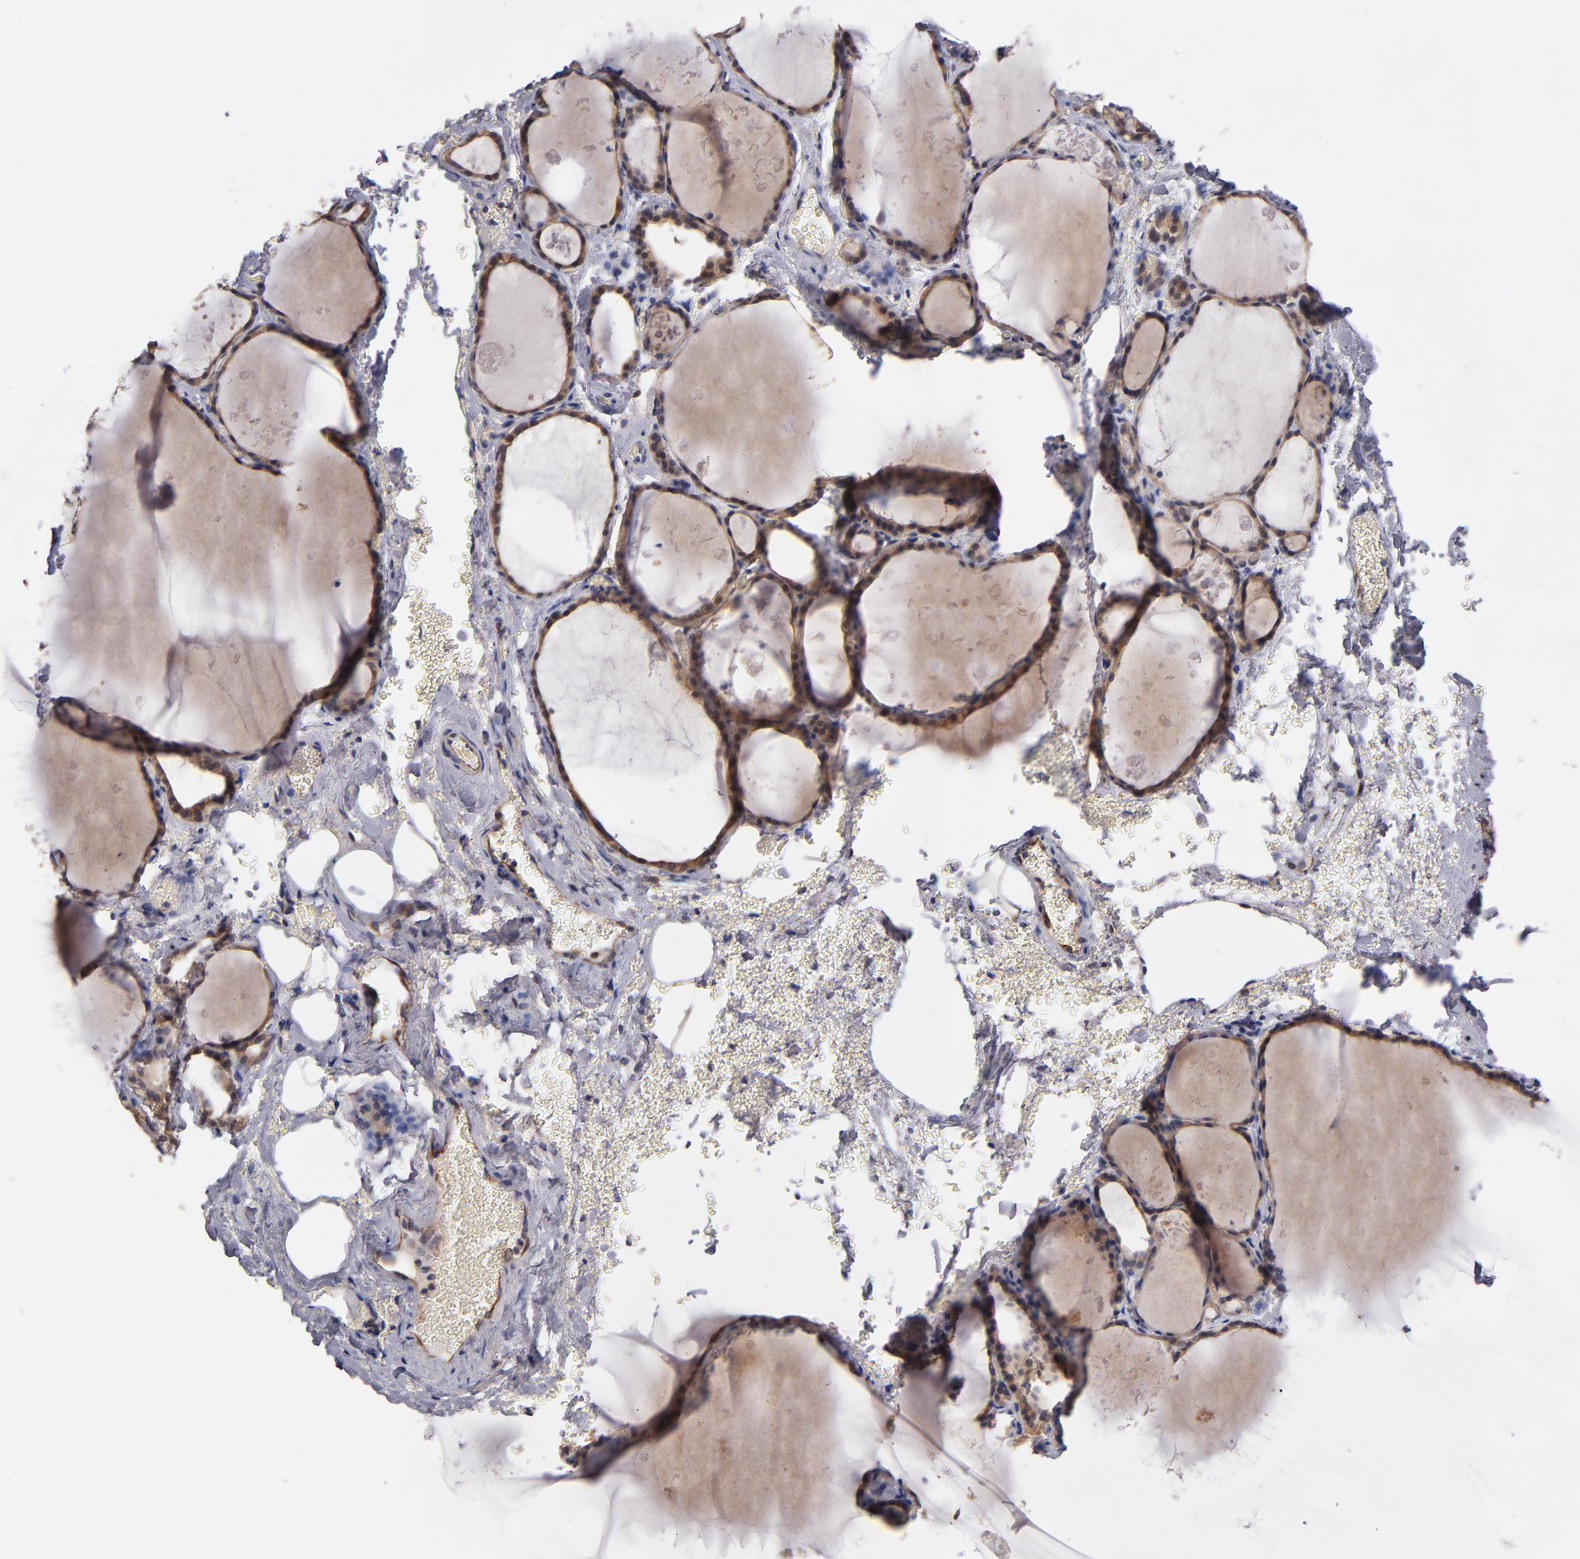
{"staining": {"intensity": "moderate", "quantity": ">75%", "location": "cytoplasmic/membranous"}, "tissue": "thyroid gland", "cell_type": "Glandular cells", "image_type": "normal", "snomed": [{"axis": "morphology", "description": "Normal tissue, NOS"}, {"axis": "topography", "description": "Thyroid gland"}], "caption": "This is an image of immunohistochemistry (IHC) staining of unremarkable thyroid gland, which shows moderate staining in the cytoplasmic/membranous of glandular cells.", "gene": "GMFB", "patient": {"sex": "male", "age": 61}}